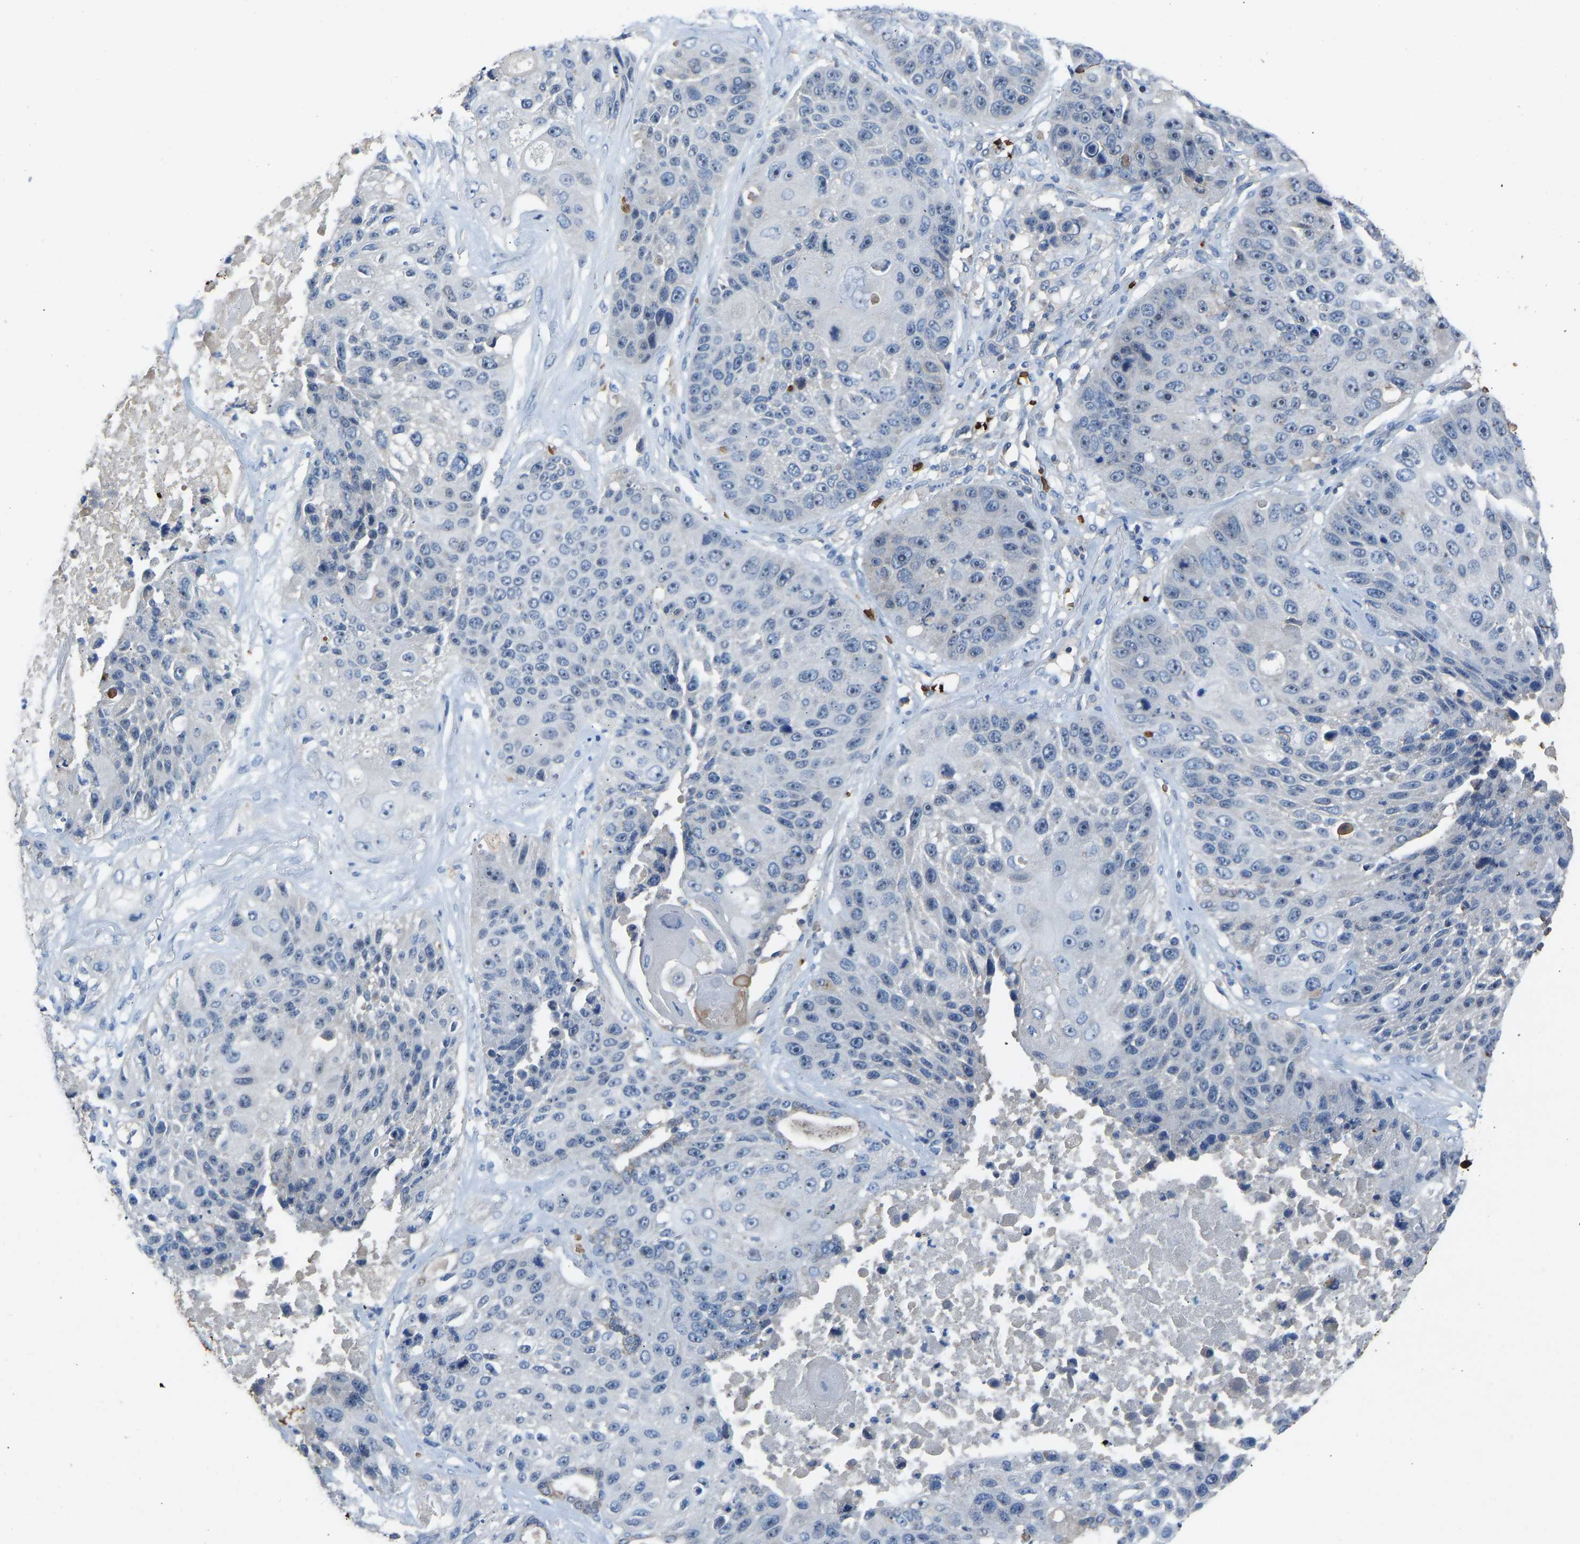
{"staining": {"intensity": "negative", "quantity": "none", "location": "none"}, "tissue": "lung cancer", "cell_type": "Tumor cells", "image_type": "cancer", "snomed": [{"axis": "morphology", "description": "Squamous cell carcinoma, NOS"}, {"axis": "topography", "description": "Lung"}], "caption": "This is a image of immunohistochemistry (IHC) staining of lung cancer (squamous cell carcinoma), which shows no positivity in tumor cells. (DAB (3,3'-diaminobenzidine) immunohistochemistry visualized using brightfield microscopy, high magnification).", "gene": "PIGS", "patient": {"sex": "male", "age": 61}}